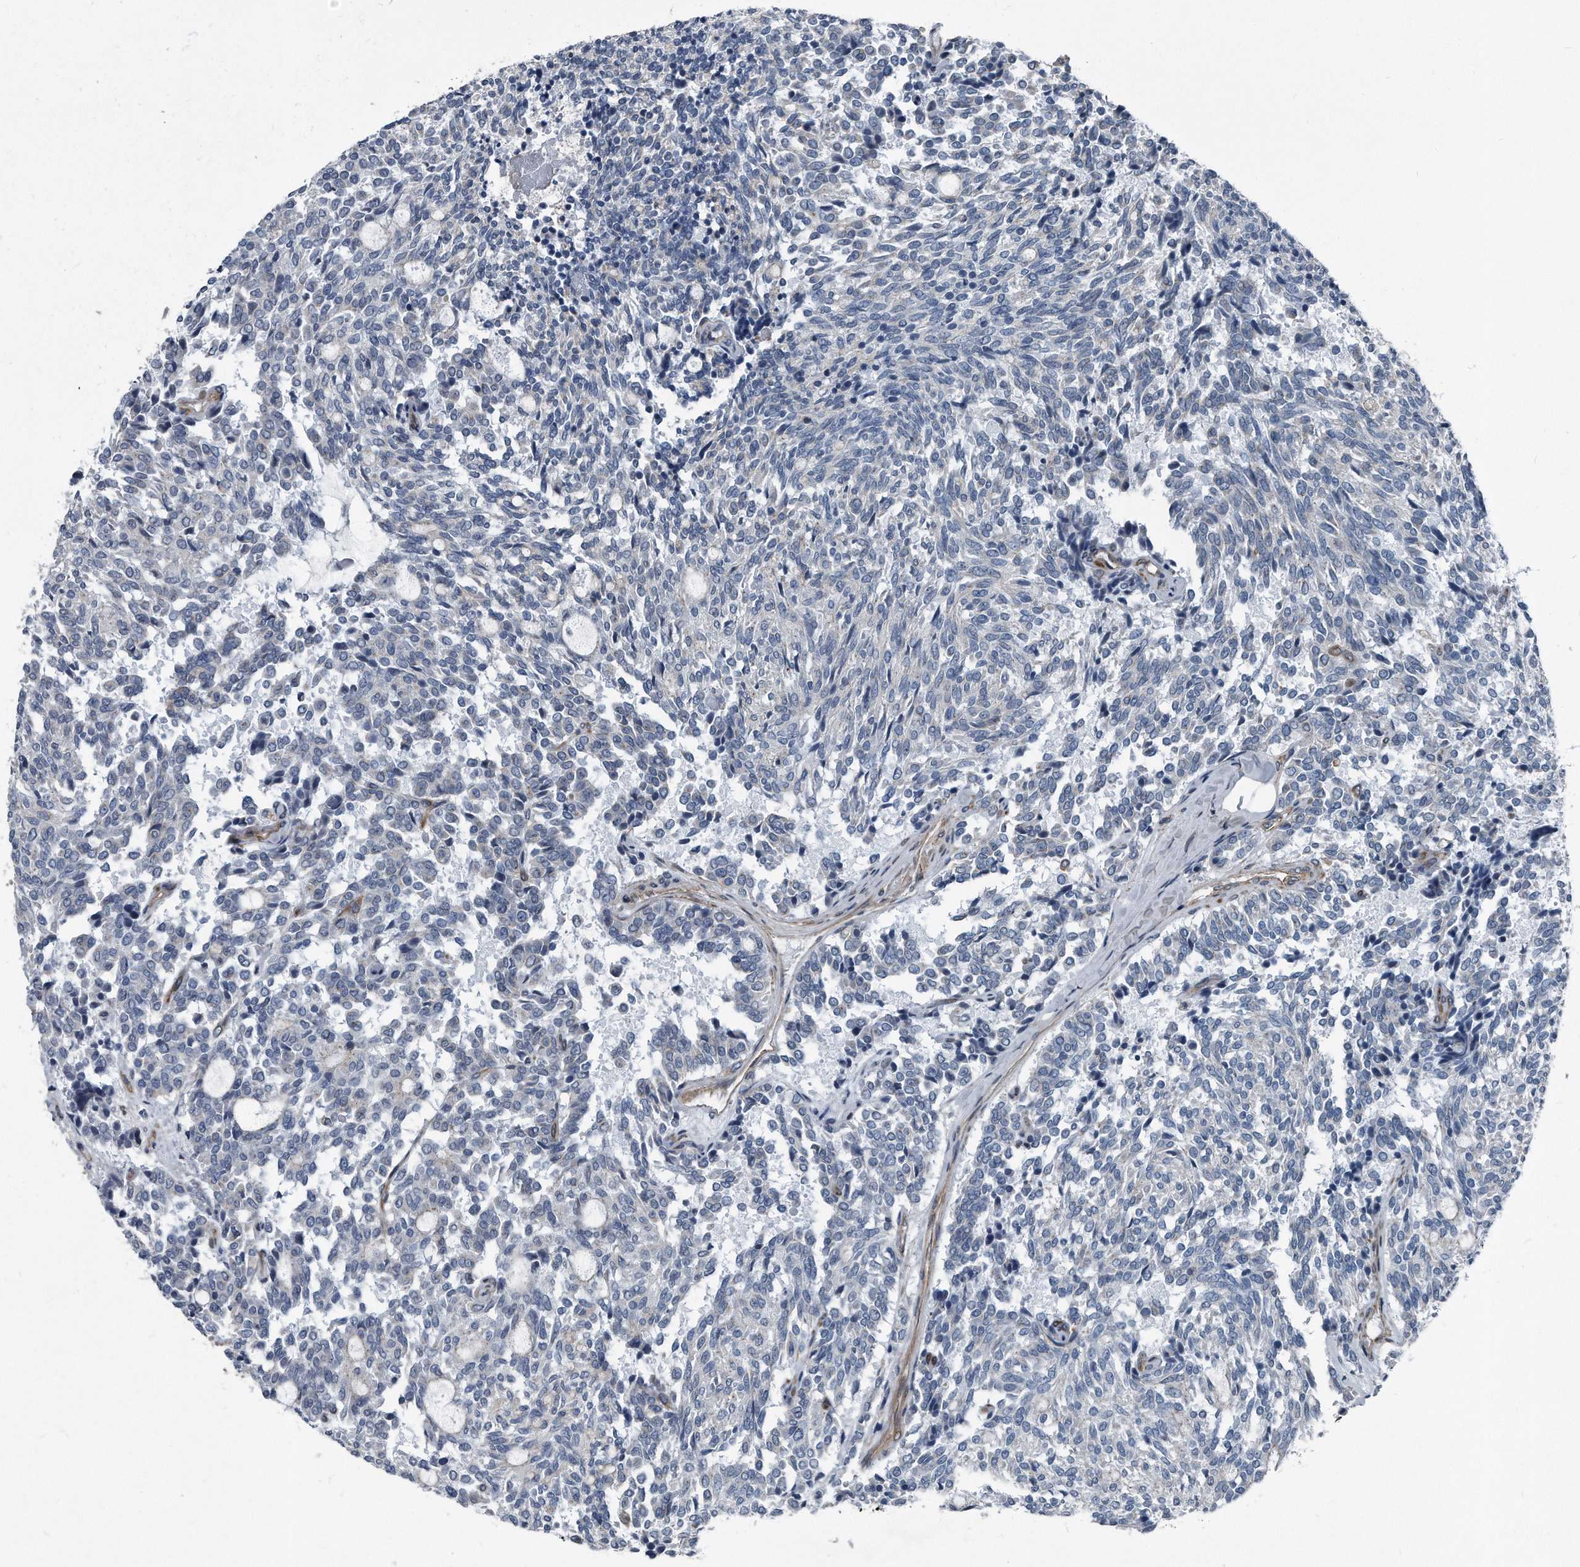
{"staining": {"intensity": "negative", "quantity": "none", "location": "none"}, "tissue": "carcinoid", "cell_type": "Tumor cells", "image_type": "cancer", "snomed": [{"axis": "morphology", "description": "Carcinoid, malignant, NOS"}, {"axis": "topography", "description": "Pancreas"}], "caption": "The immunohistochemistry micrograph has no significant positivity in tumor cells of carcinoid tissue.", "gene": "PLEC", "patient": {"sex": "female", "age": 54}}